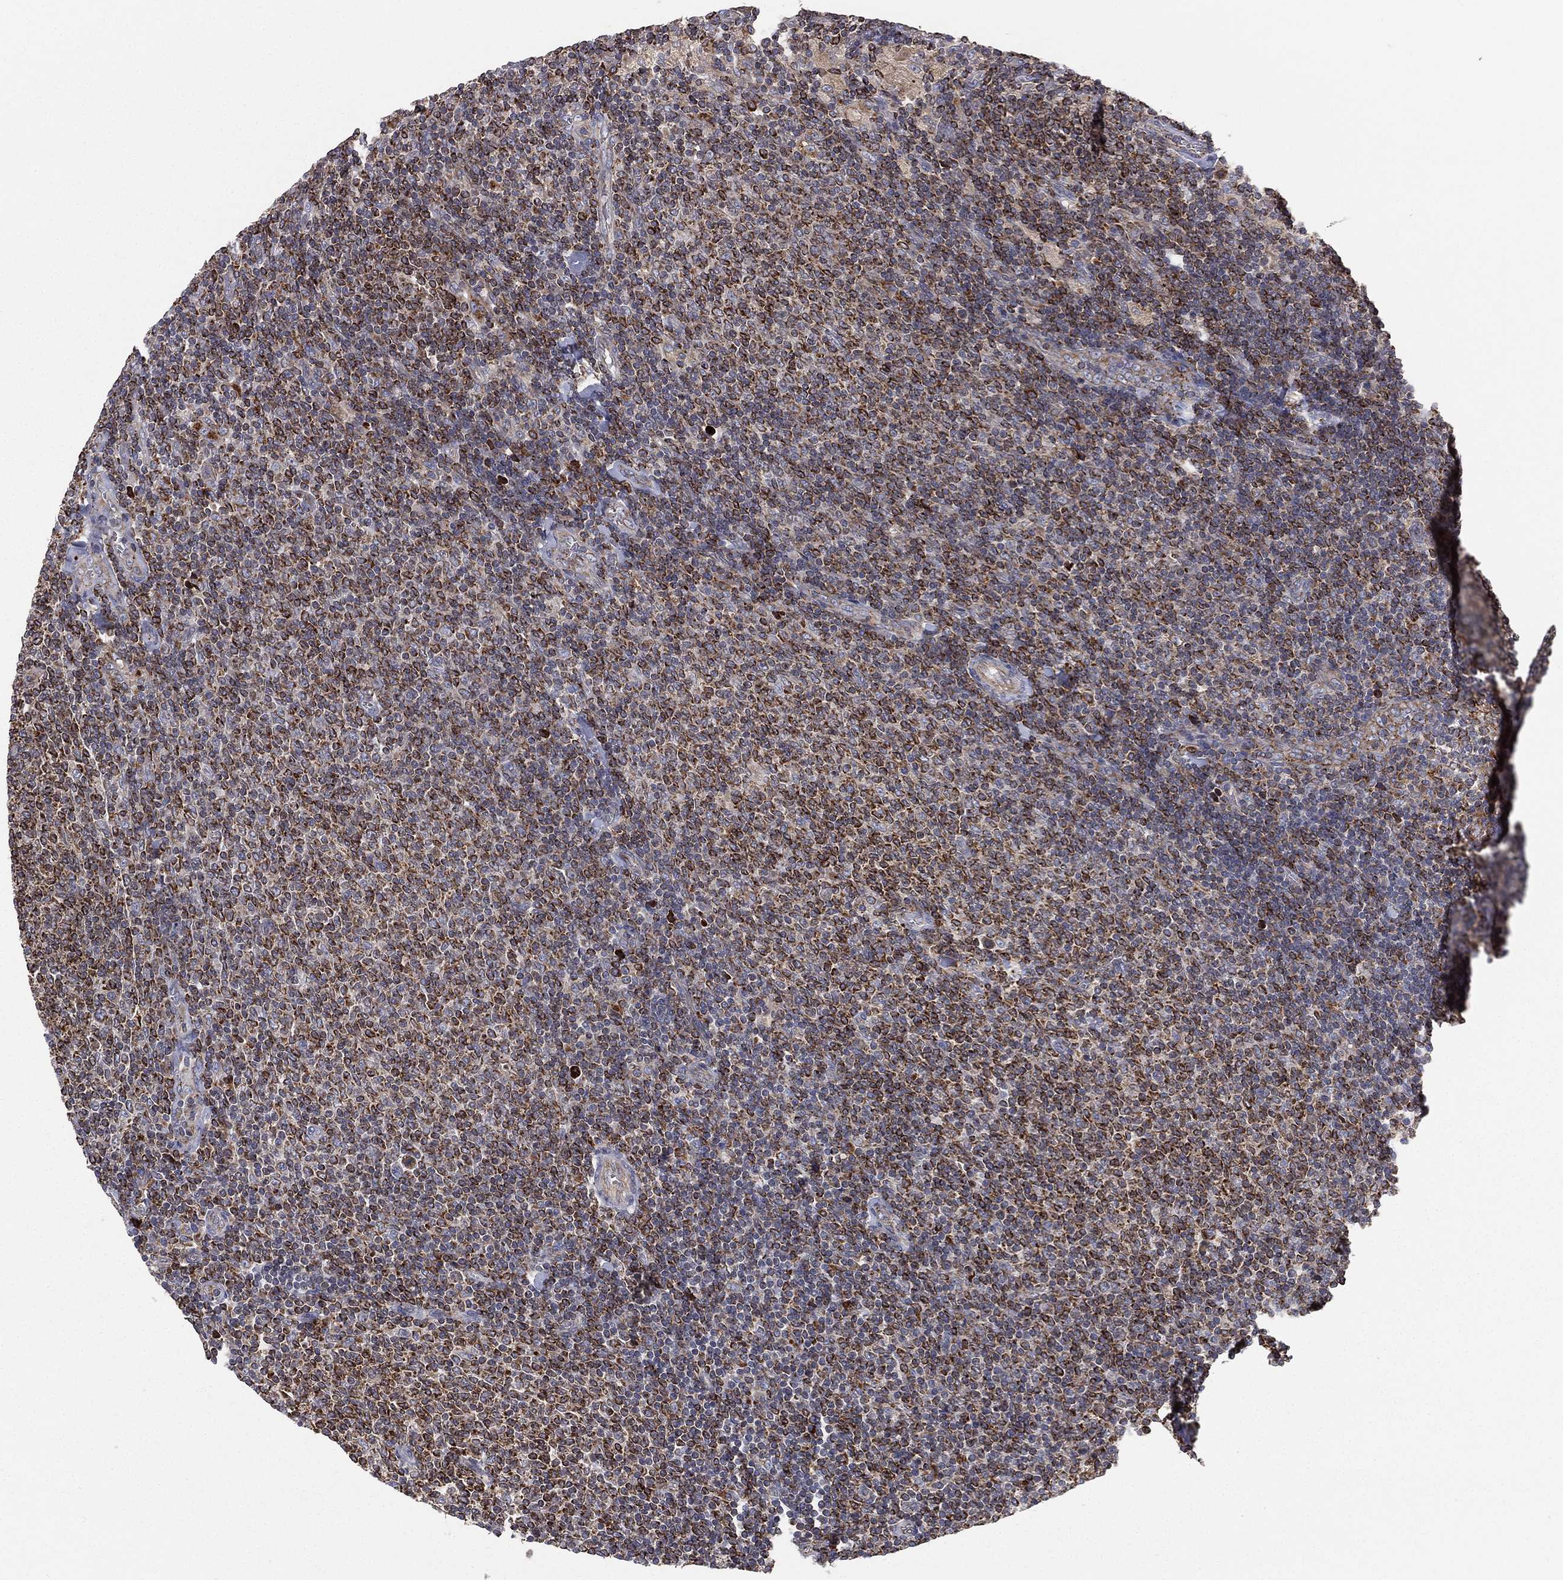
{"staining": {"intensity": "moderate", "quantity": "25%-75%", "location": "cytoplasmic/membranous"}, "tissue": "lymphoma", "cell_type": "Tumor cells", "image_type": "cancer", "snomed": [{"axis": "morphology", "description": "Malignant lymphoma, non-Hodgkin's type, Low grade"}, {"axis": "topography", "description": "Lymph node"}], "caption": "Human lymphoma stained with a brown dye exhibits moderate cytoplasmic/membranous positive expression in approximately 25%-75% of tumor cells.", "gene": "CYB5B", "patient": {"sex": "male", "age": 52}}